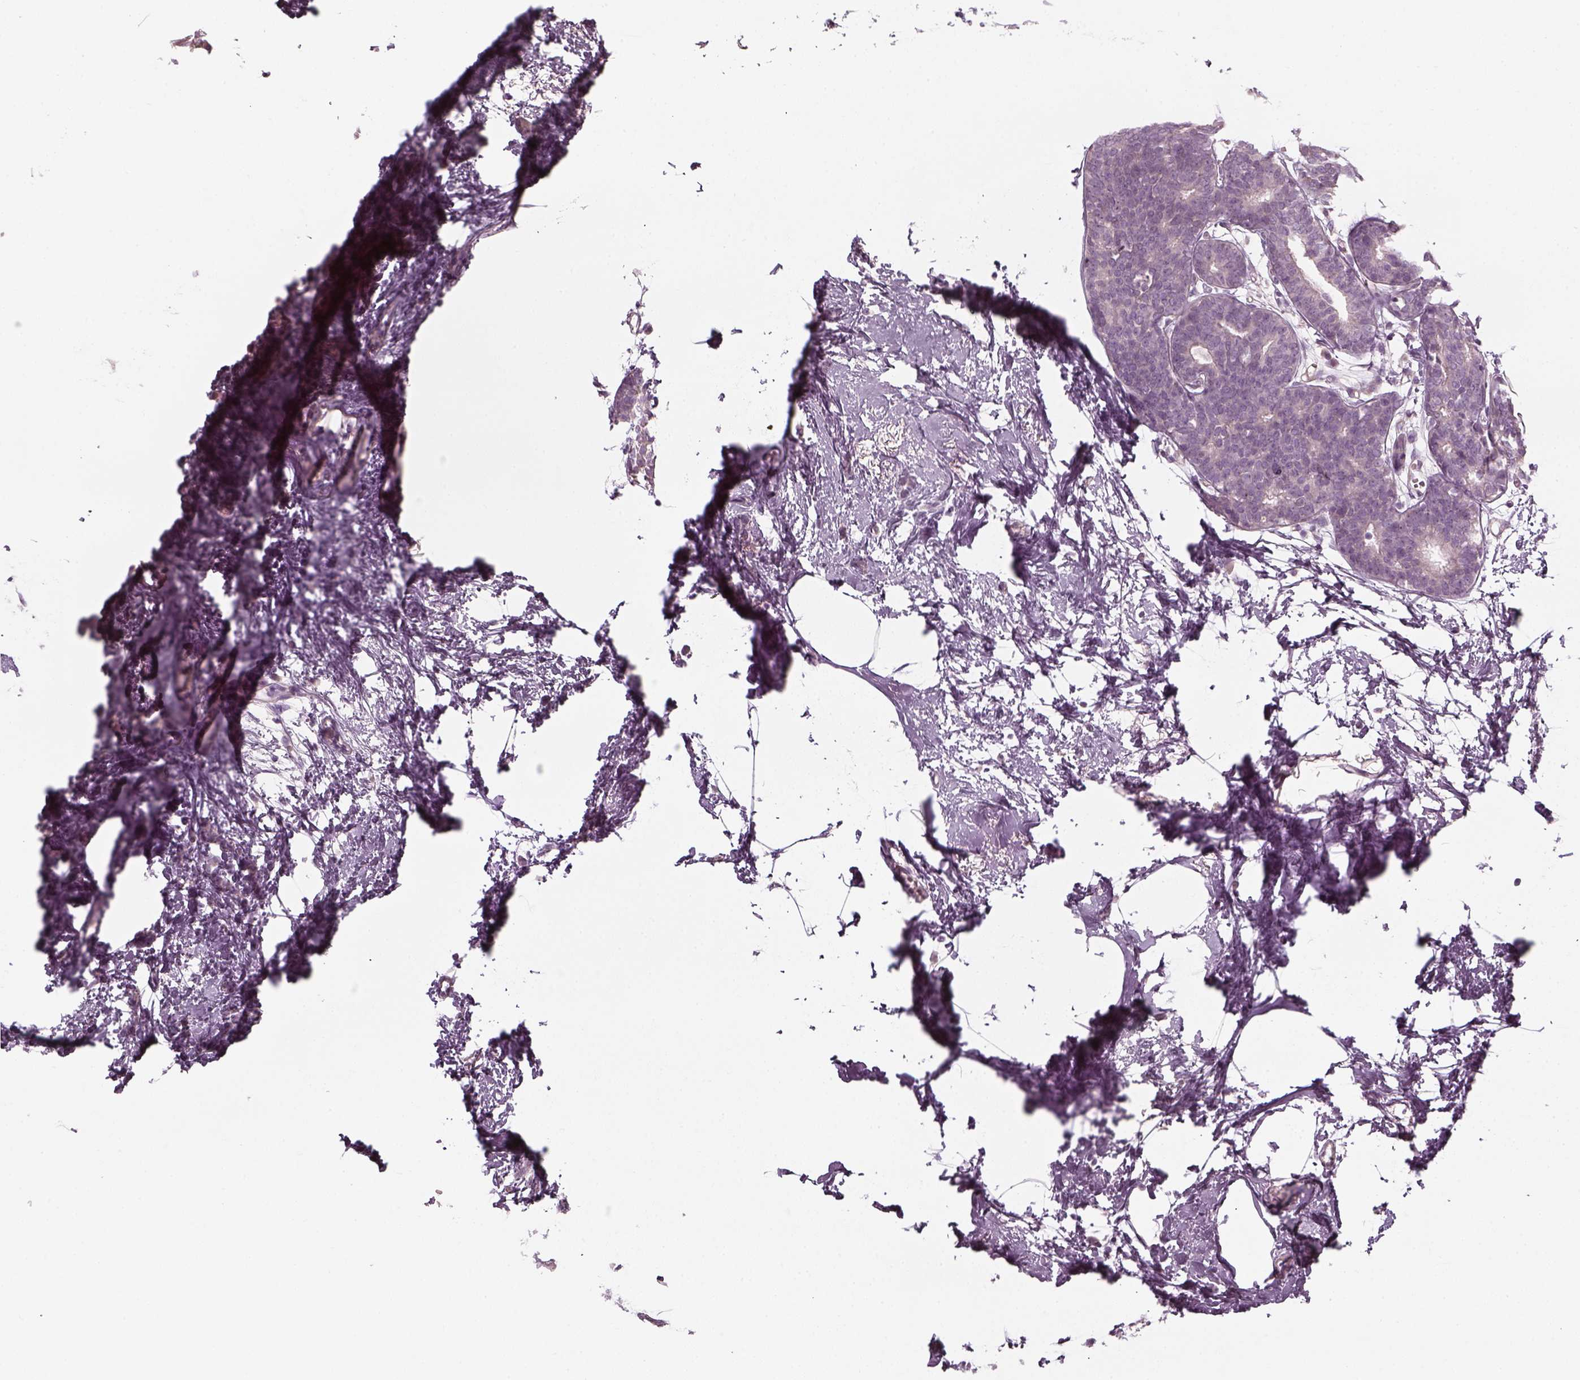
{"staining": {"intensity": "negative", "quantity": "none", "location": "none"}, "tissue": "breast cancer", "cell_type": "Tumor cells", "image_type": "cancer", "snomed": [{"axis": "morphology", "description": "Duct carcinoma"}, {"axis": "topography", "description": "Breast"}], "caption": "Tumor cells are negative for brown protein staining in breast cancer (intraductal carcinoma).", "gene": "PNMT", "patient": {"sex": "female", "age": 40}}